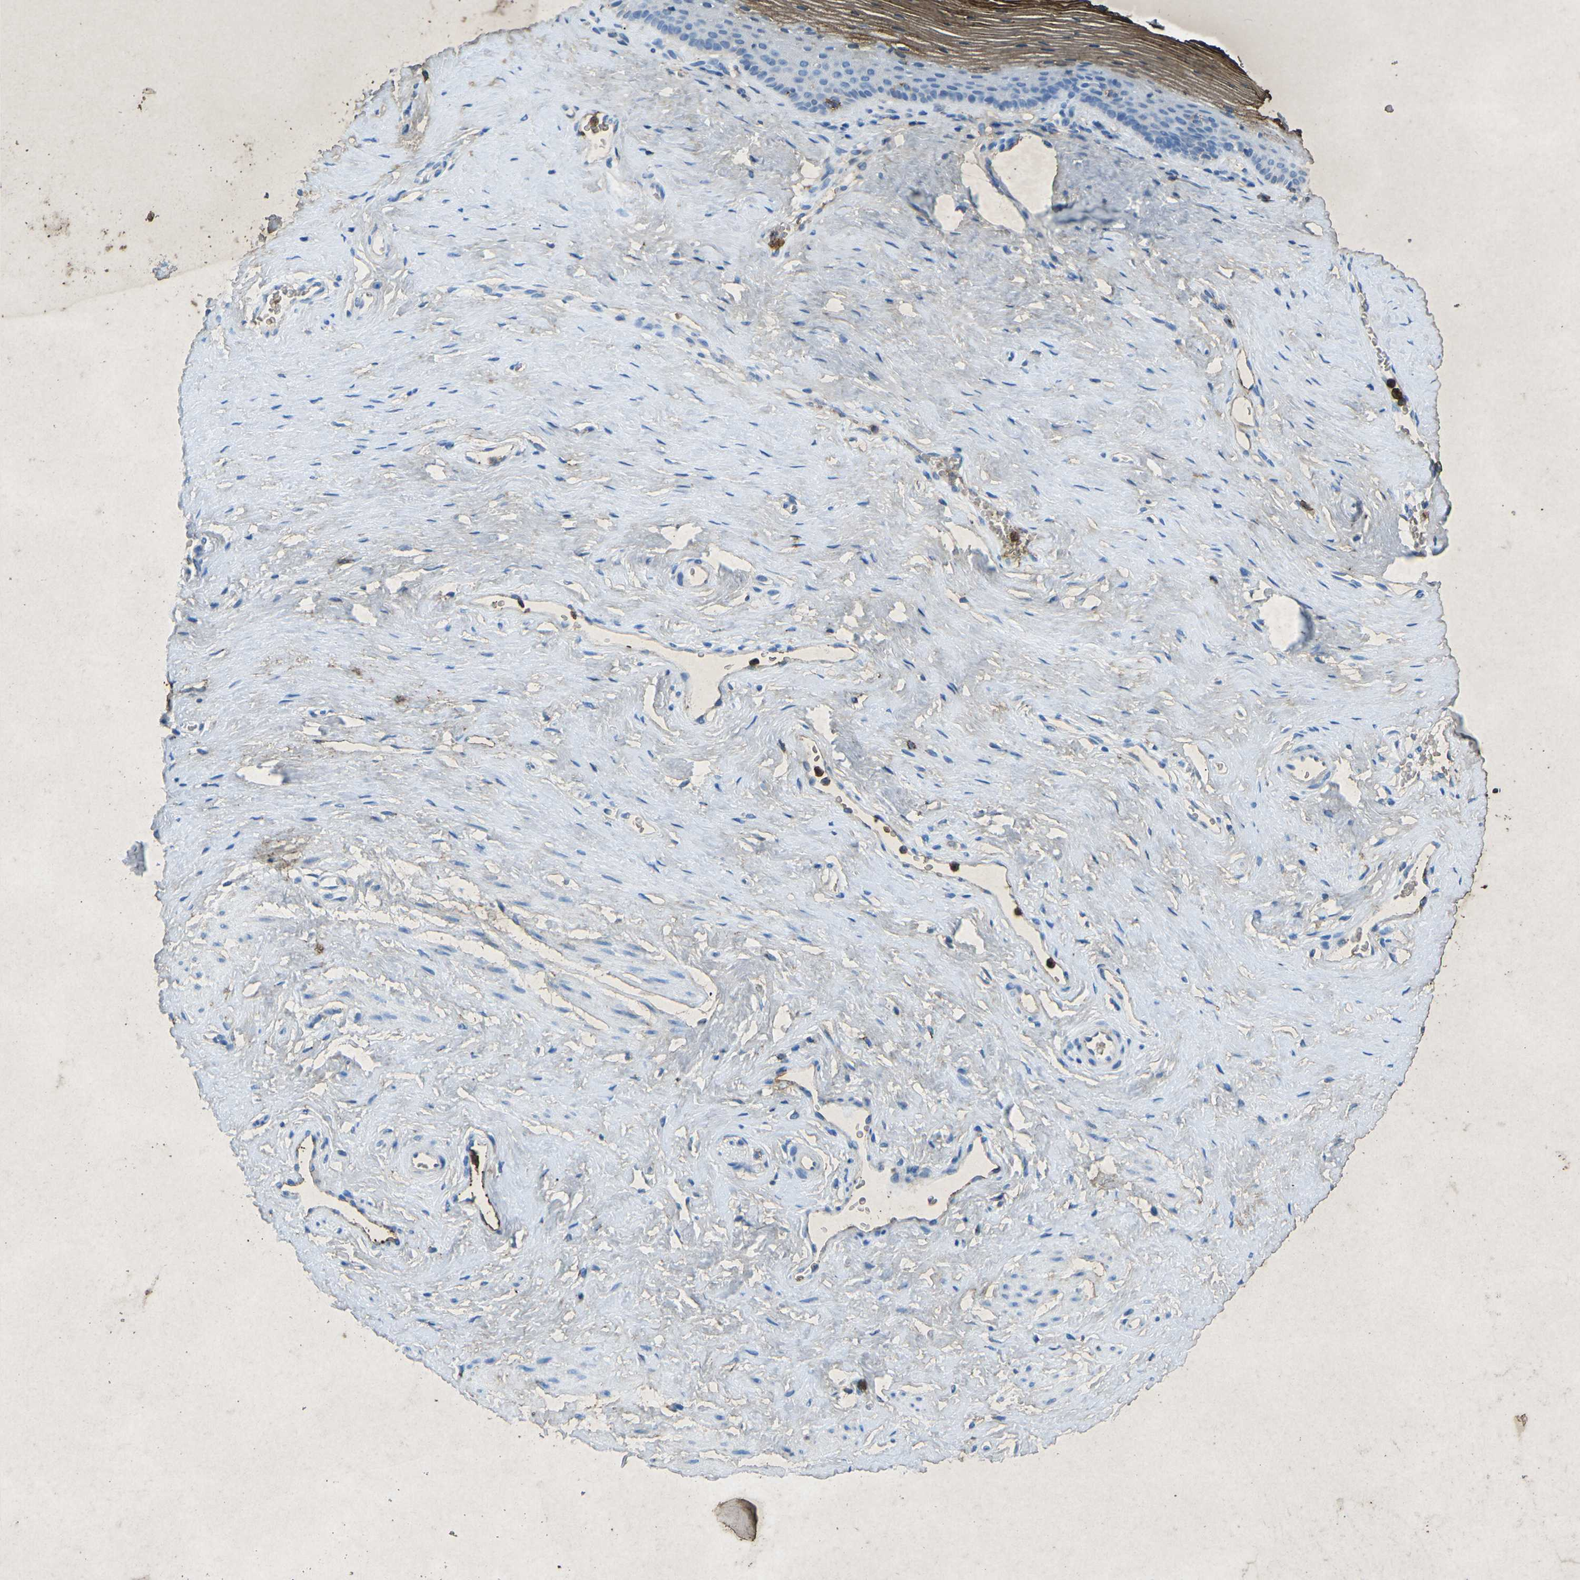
{"staining": {"intensity": "strong", "quantity": "25%-75%", "location": "cytoplasmic/membranous"}, "tissue": "vagina", "cell_type": "Squamous epithelial cells", "image_type": "normal", "snomed": [{"axis": "morphology", "description": "Normal tissue, NOS"}, {"axis": "topography", "description": "Vagina"}], "caption": "Immunohistochemical staining of benign vagina exhibits strong cytoplasmic/membranous protein expression in about 25%-75% of squamous epithelial cells.", "gene": "CTAGE1", "patient": {"sex": "female", "age": 32}}